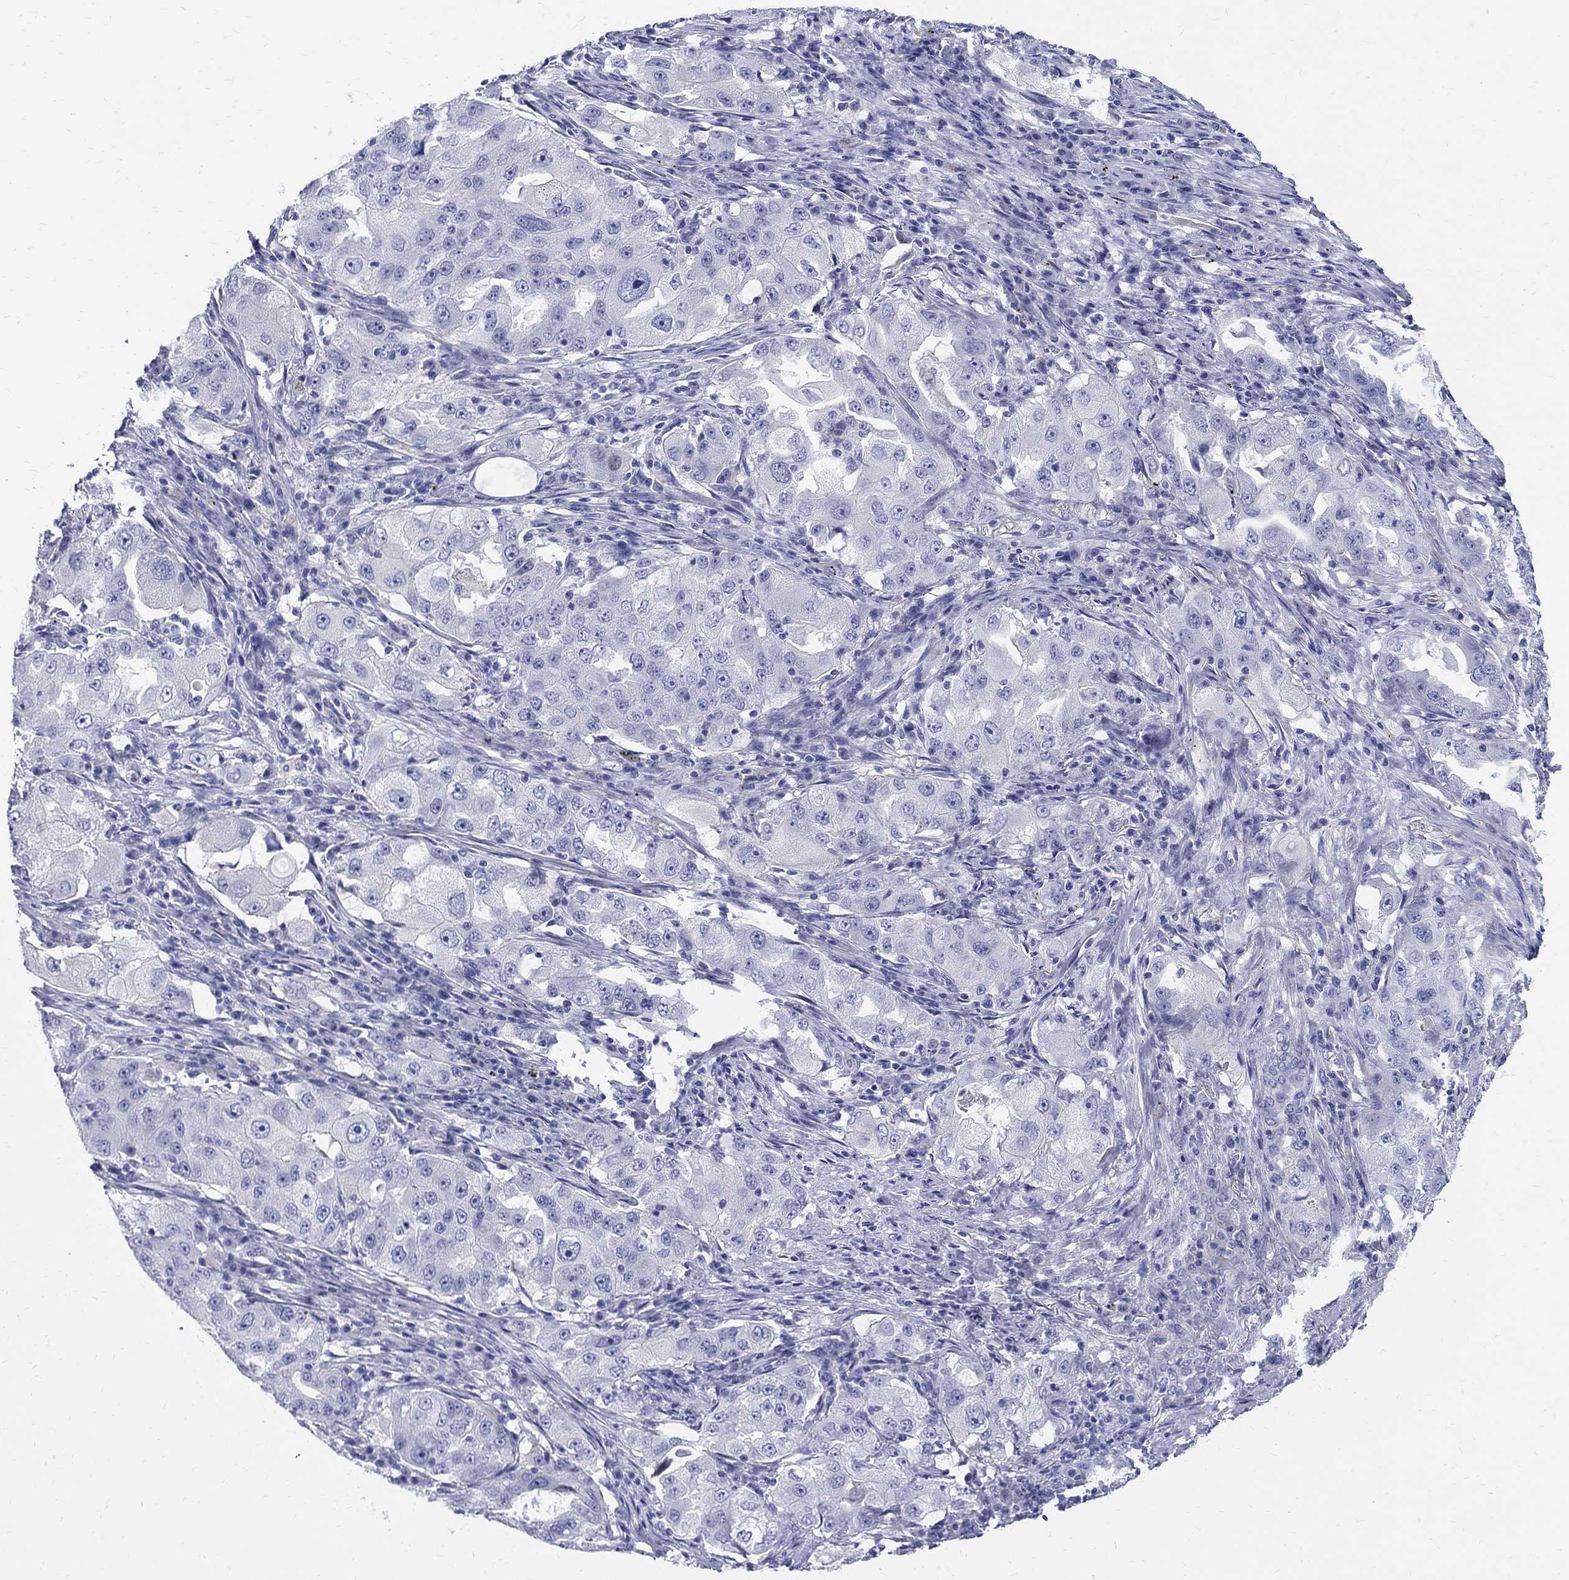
{"staining": {"intensity": "weak", "quantity": "<25%", "location": "nuclear"}, "tissue": "lung cancer", "cell_type": "Tumor cells", "image_type": "cancer", "snomed": [{"axis": "morphology", "description": "Adenocarcinoma, NOS"}, {"axis": "topography", "description": "Lung"}], "caption": "Immunohistochemical staining of human lung adenocarcinoma displays no significant positivity in tumor cells.", "gene": "SOX2", "patient": {"sex": "female", "age": 61}}